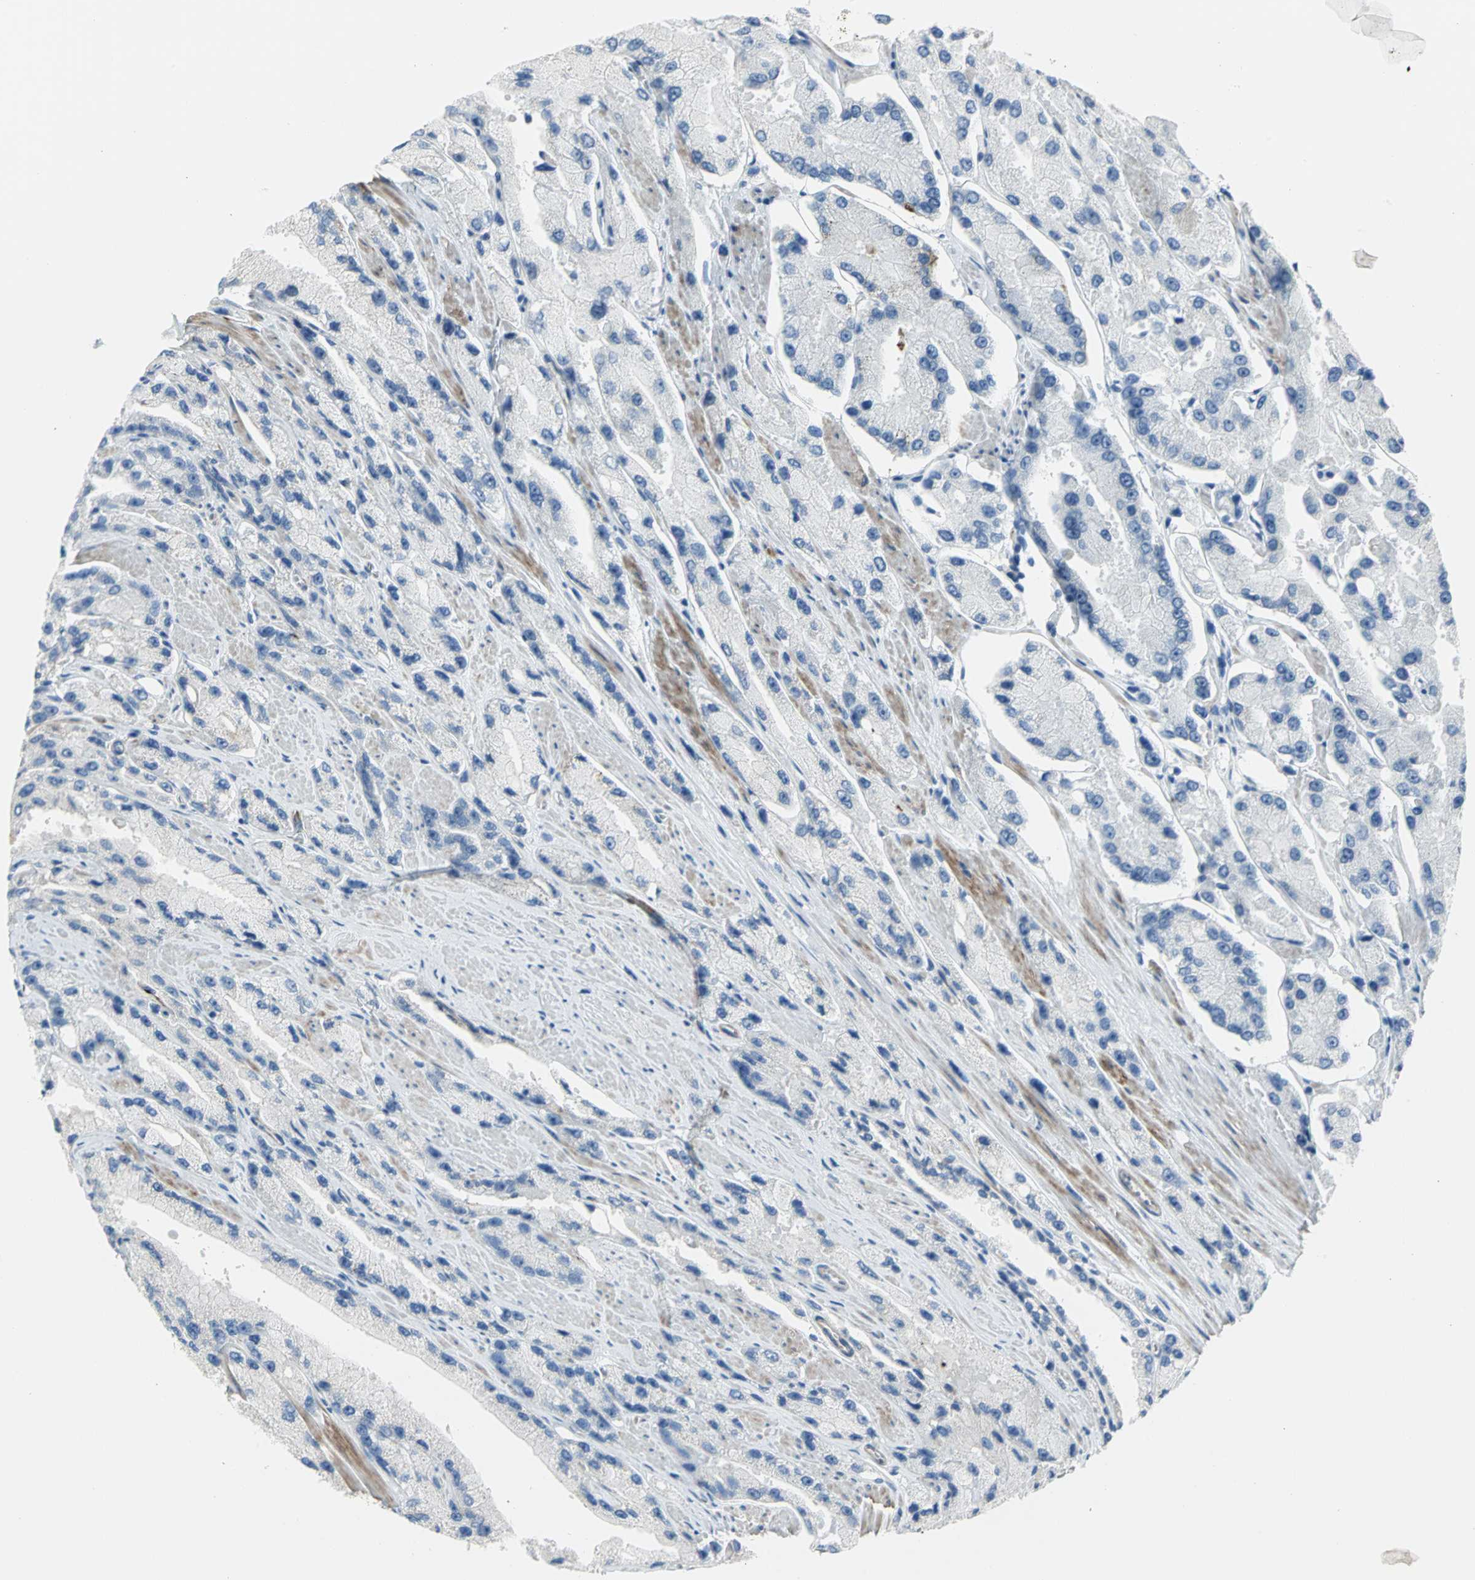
{"staining": {"intensity": "negative", "quantity": "none", "location": "none"}, "tissue": "prostate cancer", "cell_type": "Tumor cells", "image_type": "cancer", "snomed": [{"axis": "morphology", "description": "Adenocarcinoma, High grade"}, {"axis": "topography", "description": "Prostate"}], "caption": "Photomicrograph shows no significant protein positivity in tumor cells of prostate cancer (adenocarcinoma (high-grade)). Brightfield microscopy of immunohistochemistry (IHC) stained with DAB (3,3'-diaminobenzidine) (brown) and hematoxylin (blue), captured at high magnification.", "gene": "ALOX15", "patient": {"sex": "male", "age": 58}}